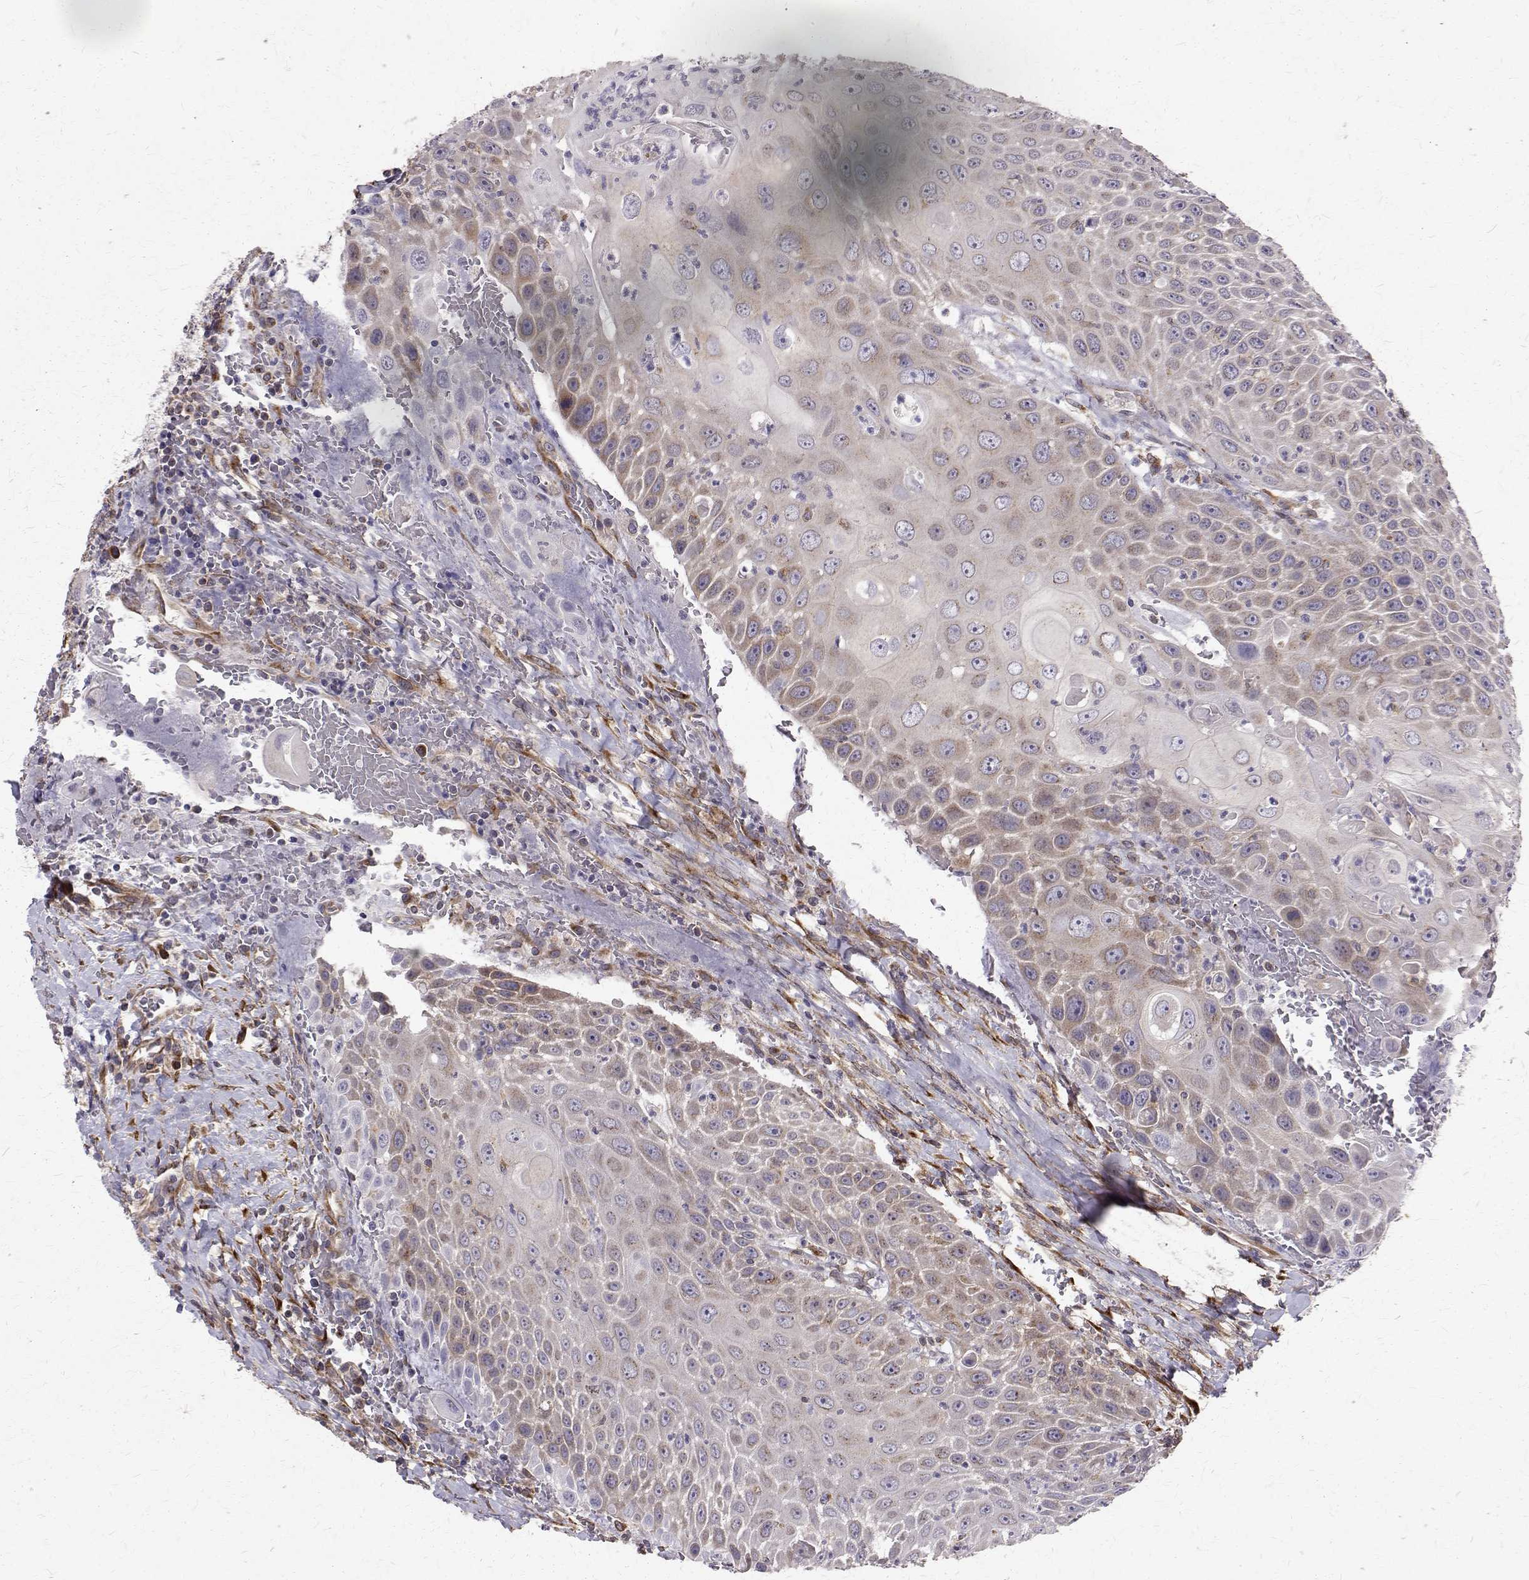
{"staining": {"intensity": "weak", "quantity": ">75%", "location": "cytoplasmic/membranous"}, "tissue": "head and neck cancer", "cell_type": "Tumor cells", "image_type": "cancer", "snomed": [{"axis": "morphology", "description": "Squamous cell carcinoma, NOS"}, {"axis": "topography", "description": "Head-Neck"}], "caption": "About >75% of tumor cells in human head and neck cancer exhibit weak cytoplasmic/membranous protein expression as visualized by brown immunohistochemical staining.", "gene": "ARFGAP1", "patient": {"sex": "male", "age": 69}}